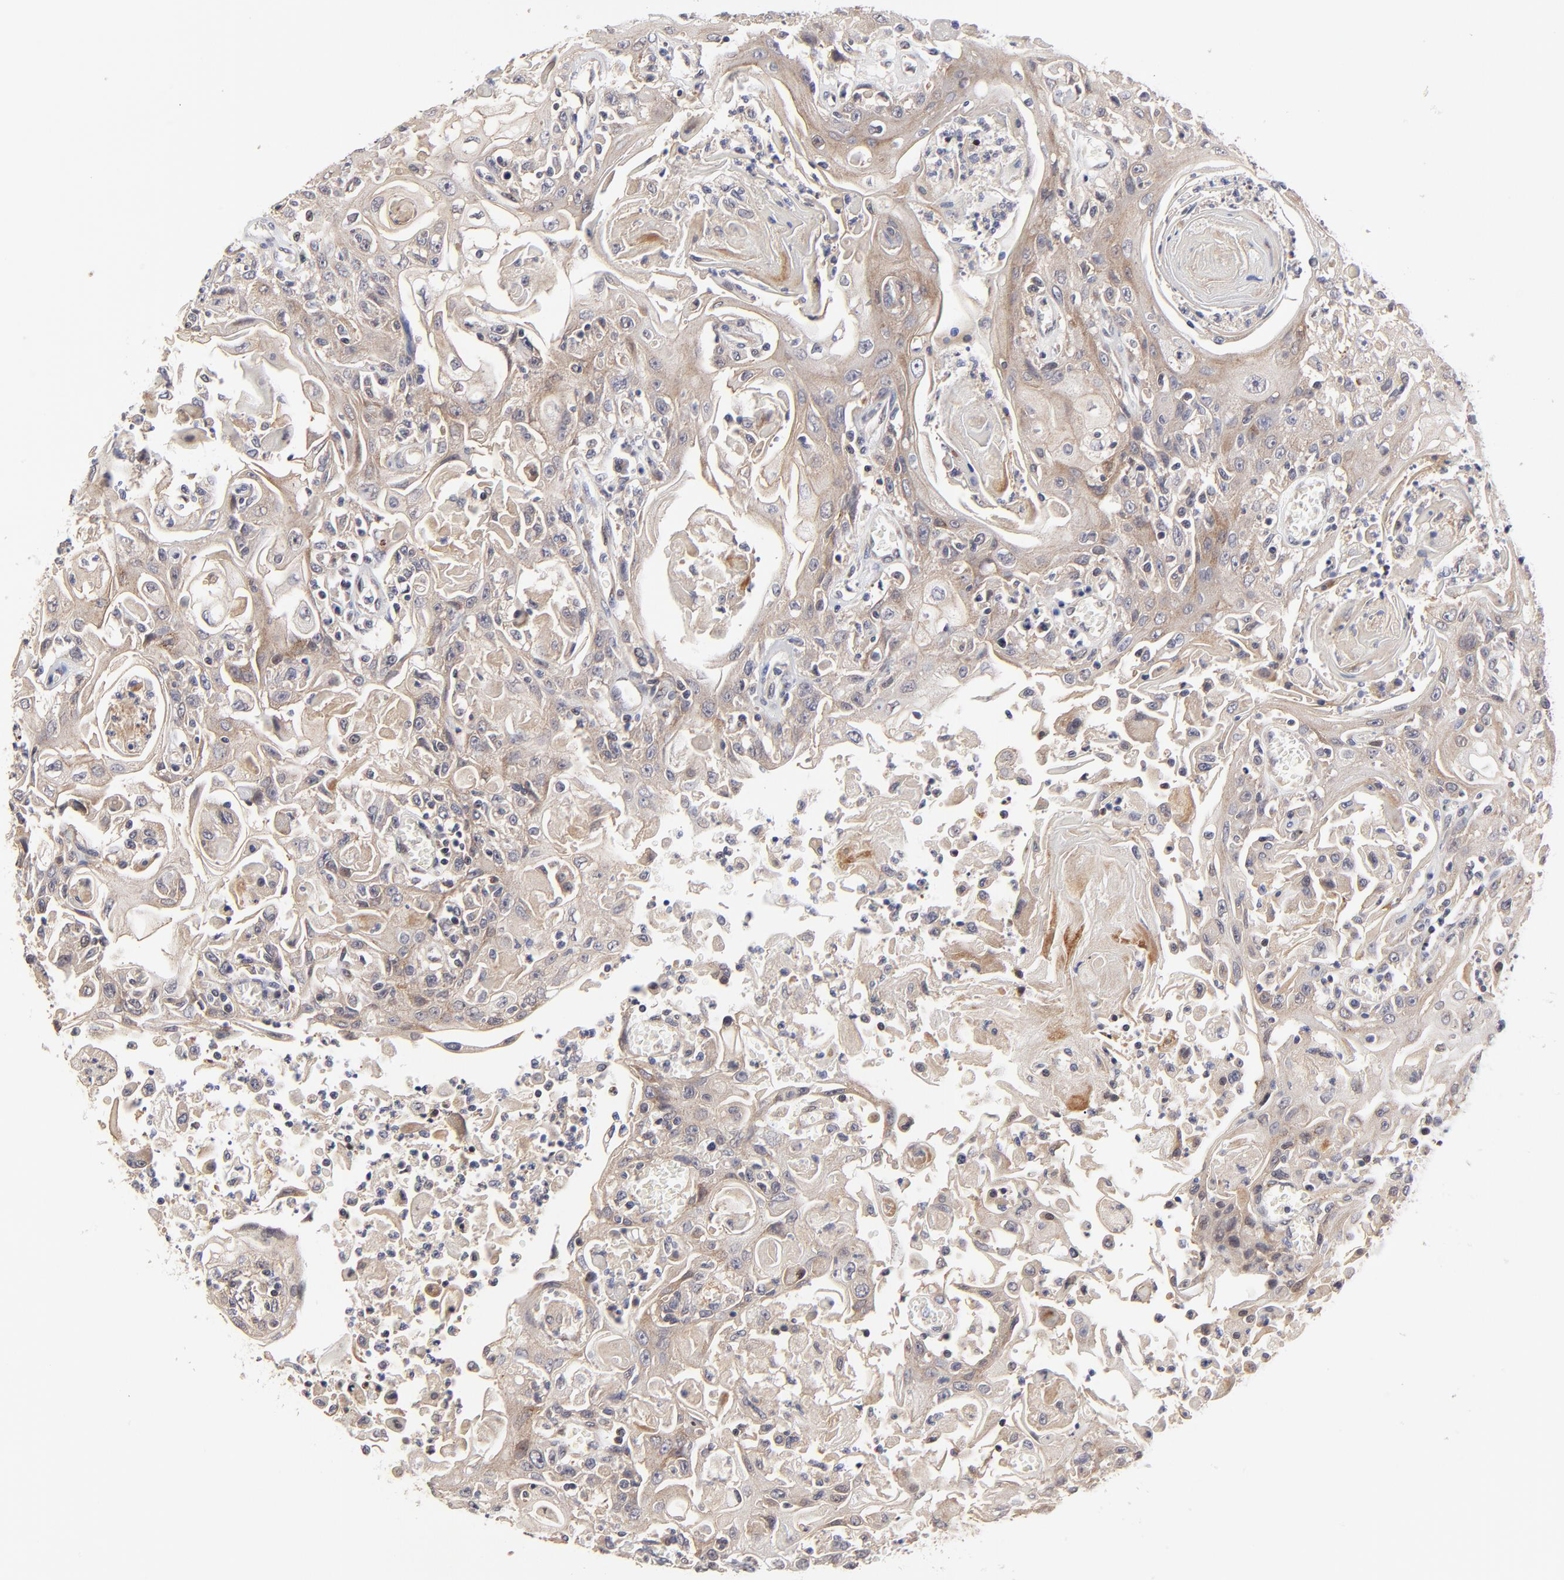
{"staining": {"intensity": "moderate", "quantity": ">75%", "location": "cytoplasmic/membranous"}, "tissue": "head and neck cancer", "cell_type": "Tumor cells", "image_type": "cancer", "snomed": [{"axis": "morphology", "description": "Squamous cell carcinoma, NOS"}, {"axis": "topography", "description": "Oral tissue"}, {"axis": "topography", "description": "Head-Neck"}], "caption": "Protein staining of head and neck cancer tissue reveals moderate cytoplasmic/membranous staining in approximately >75% of tumor cells.", "gene": "ZNF157", "patient": {"sex": "female", "age": 76}}